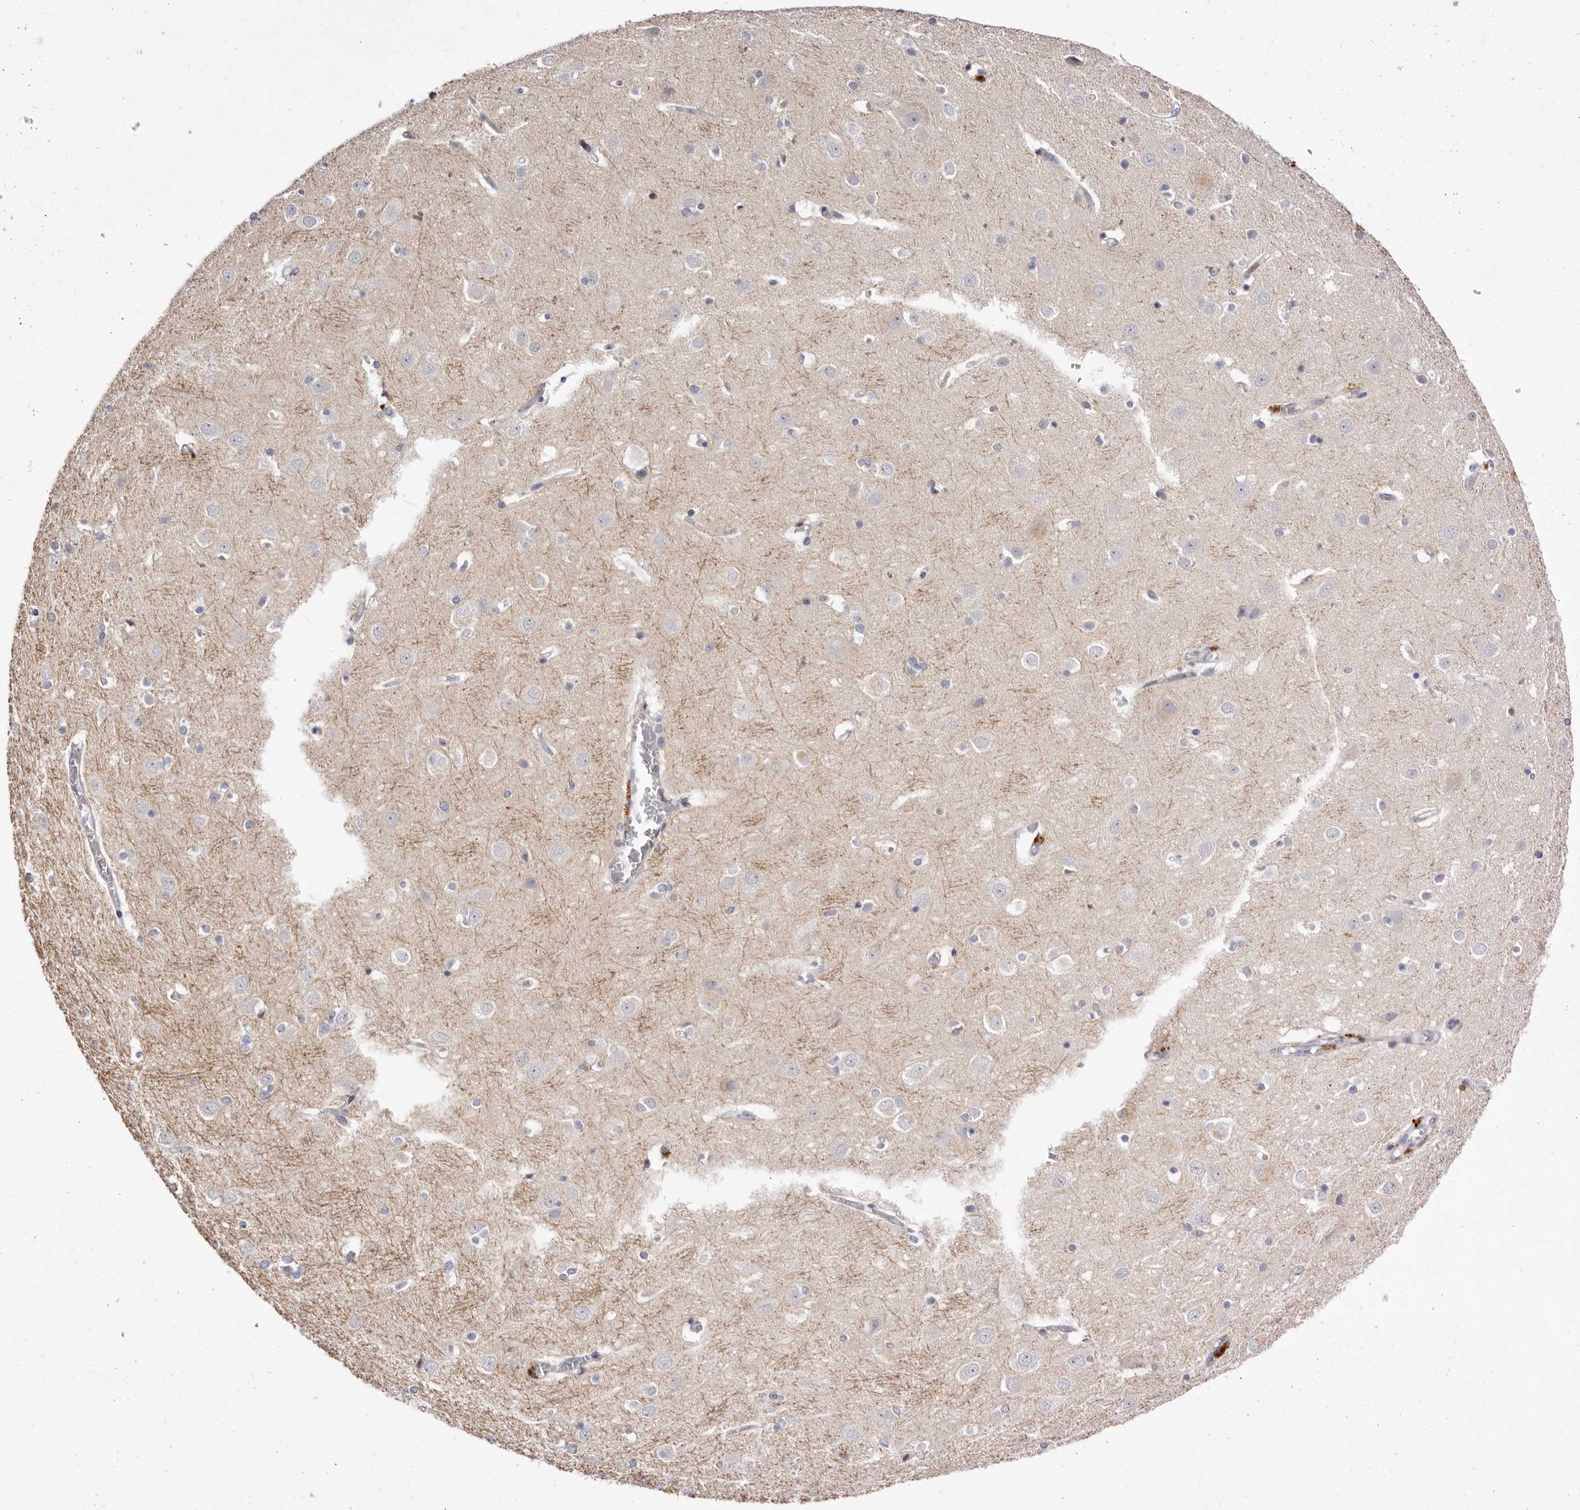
{"staining": {"intensity": "negative", "quantity": "none", "location": "none"}, "tissue": "cerebral cortex", "cell_type": "Endothelial cells", "image_type": "normal", "snomed": [{"axis": "morphology", "description": "Normal tissue, NOS"}, {"axis": "topography", "description": "Cerebral cortex"}], "caption": "Histopathology image shows no protein positivity in endothelial cells of unremarkable cerebral cortex. (DAB immunohistochemistry (IHC), high magnification).", "gene": "S1PR5", "patient": {"sex": "male", "age": 54}}